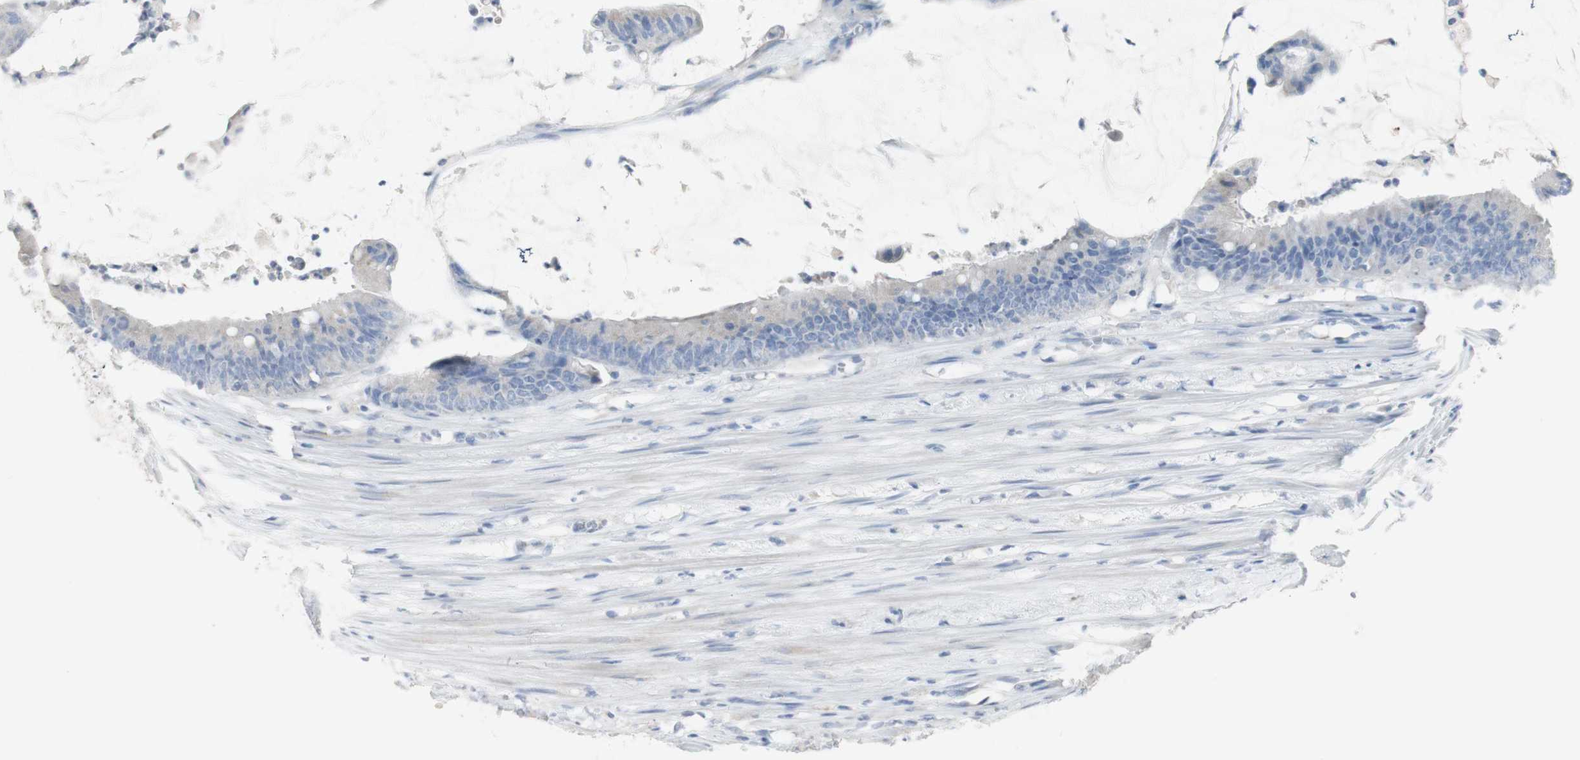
{"staining": {"intensity": "negative", "quantity": "none", "location": "none"}, "tissue": "colorectal cancer", "cell_type": "Tumor cells", "image_type": "cancer", "snomed": [{"axis": "morphology", "description": "Adenocarcinoma, NOS"}, {"axis": "topography", "description": "Rectum"}], "caption": "High magnification brightfield microscopy of colorectal adenocarcinoma stained with DAB (3,3'-diaminobenzidine) (brown) and counterstained with hematoxylin (blue): tumor cells show no significant positivity. (DAB (3,3'-diaminobenzidine) immunohistochemistry, high magnification).", "gene": "CD207", "patient": {"sex": "female", "age": 66}}